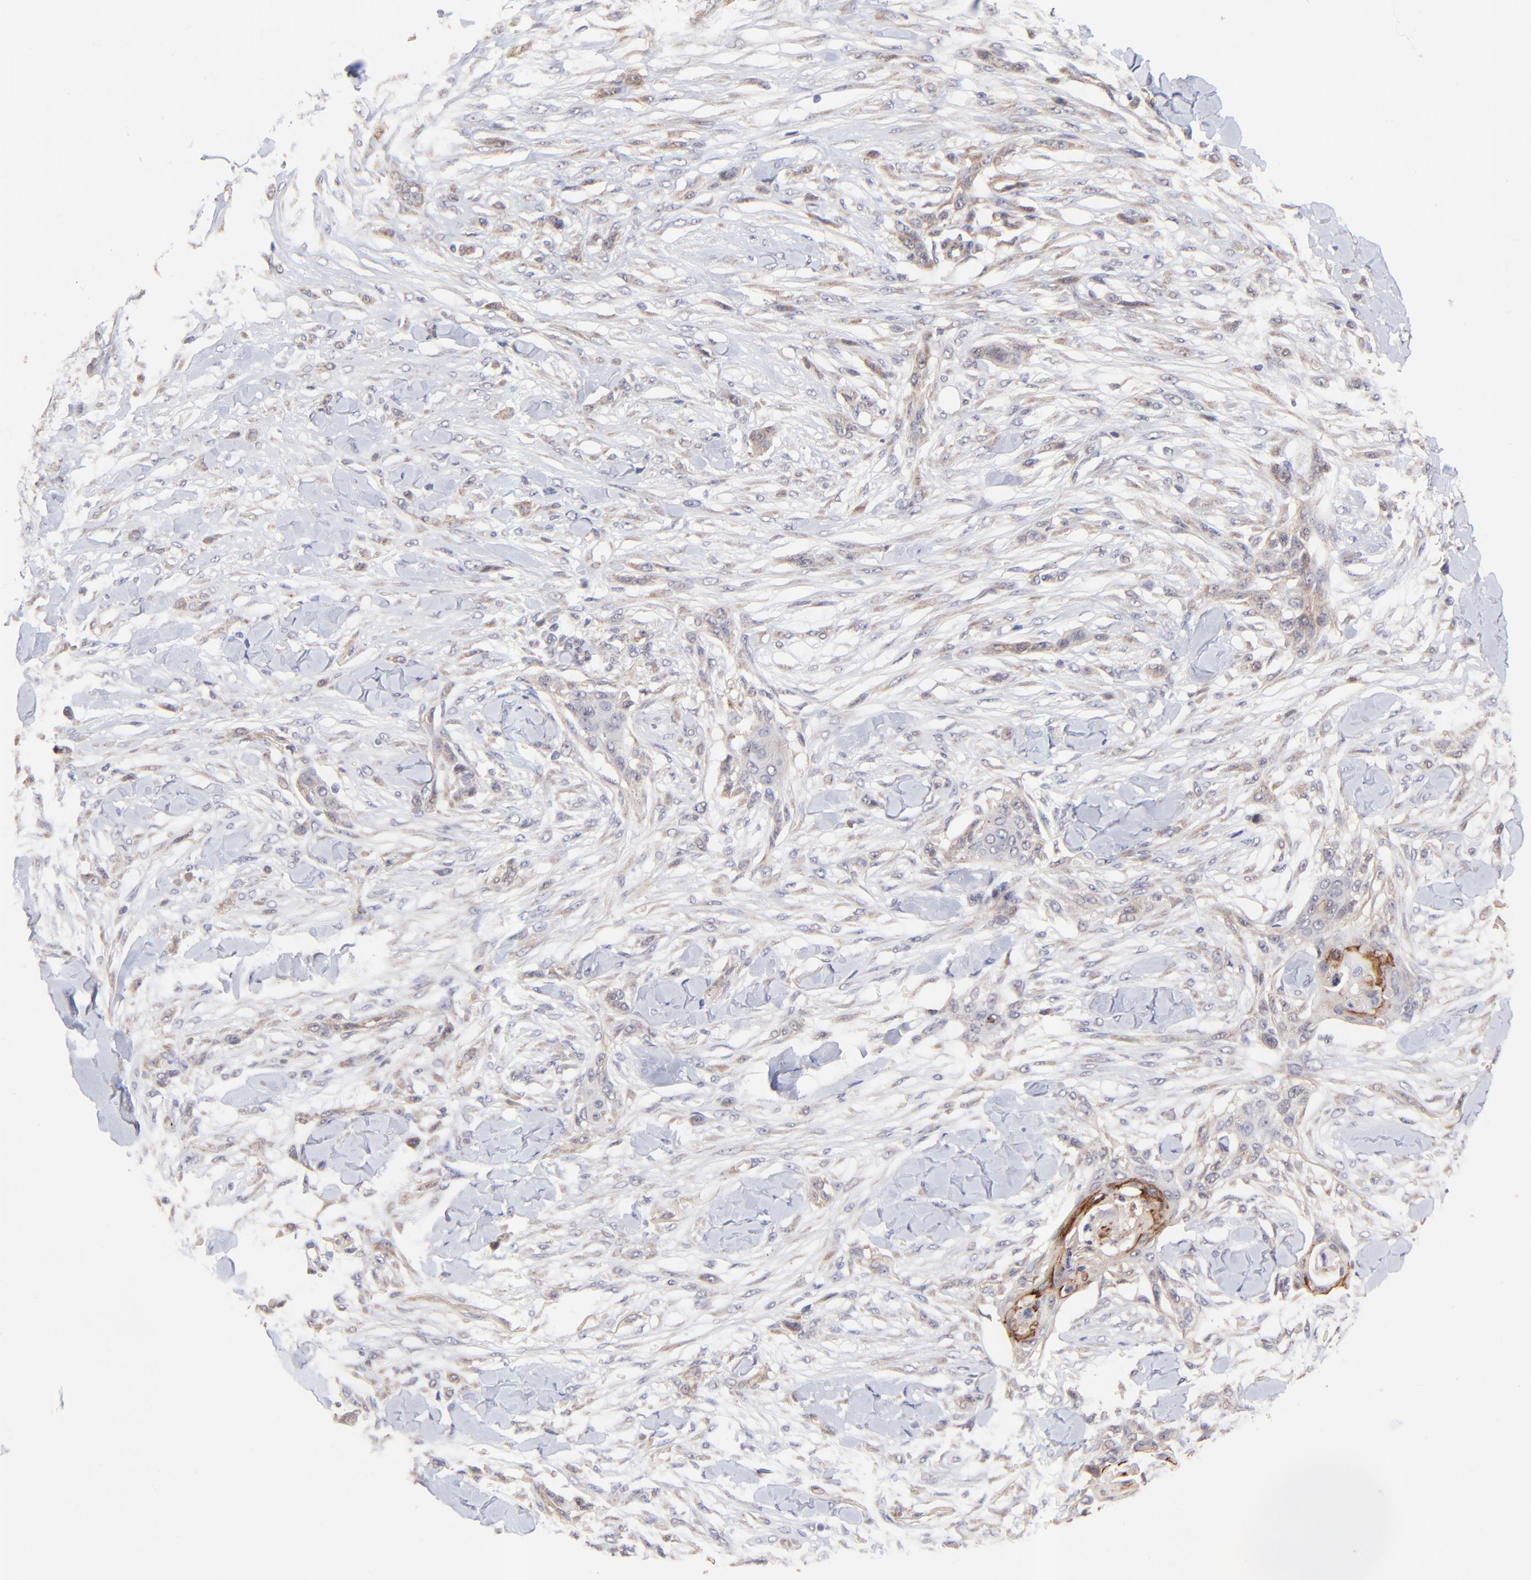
{"staining": {"intensity": "weak", "quantity": "25%-75%", "location": "cytoplasmic/membranous"}, "tissue": "skin cancer", "cell_type": "Tumor cells", "image_type": "cancer", "snomed": [{"axis": "morphology", "description": "Squamous cell carcinoma, NOS"}, {"axis": "topography", "description": "Skin"}], "caption": "Skin squamous cell carcinoma tissue demonstrates weak cytoplasmic/membranous expression in approximately 25%-75% of tumor cells, visualized by immunohistochemistry.", "gene": "BAIAP2L2", "patient": {"sex": "female", "age": 59}}